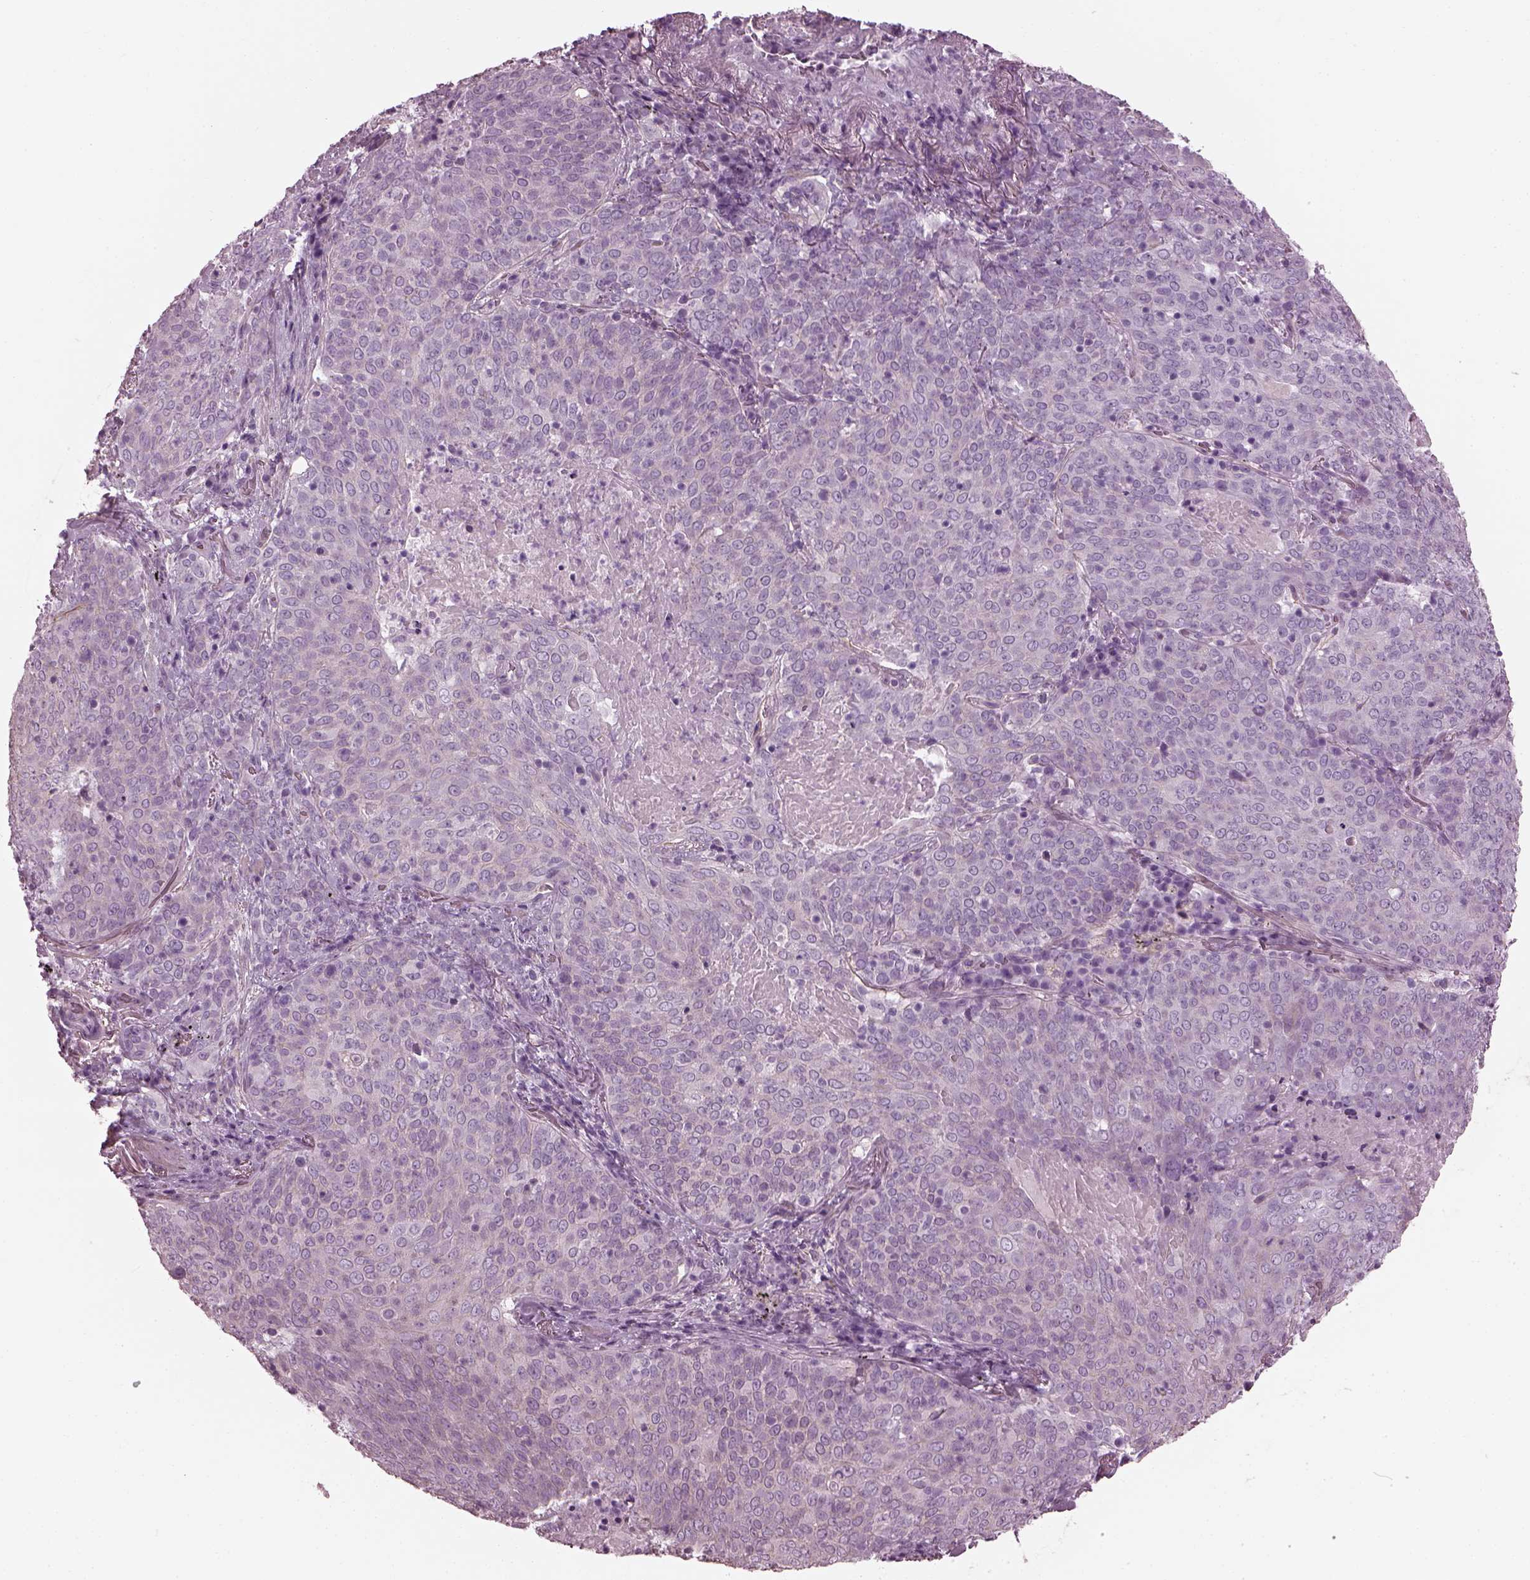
{"staining": {"intensity": "negative", "quantity": "none", "location": "none"}, "tissue": "lung cancer", "cell_type": "Tumor cells", "image_type": "cancer", "snomed": [{"axis": "morphology", "description": "Squamous cell carcinoma, NOS"}, {"axis": "topography", "description": "Lung"}], "caption": "Immunohistochemical staining of squamous cell carcinoma (lung) exhibits no significant positivity in tumor cells.", "gene": "BFSP1", "patient": {"sex": "male", "age": 82}}